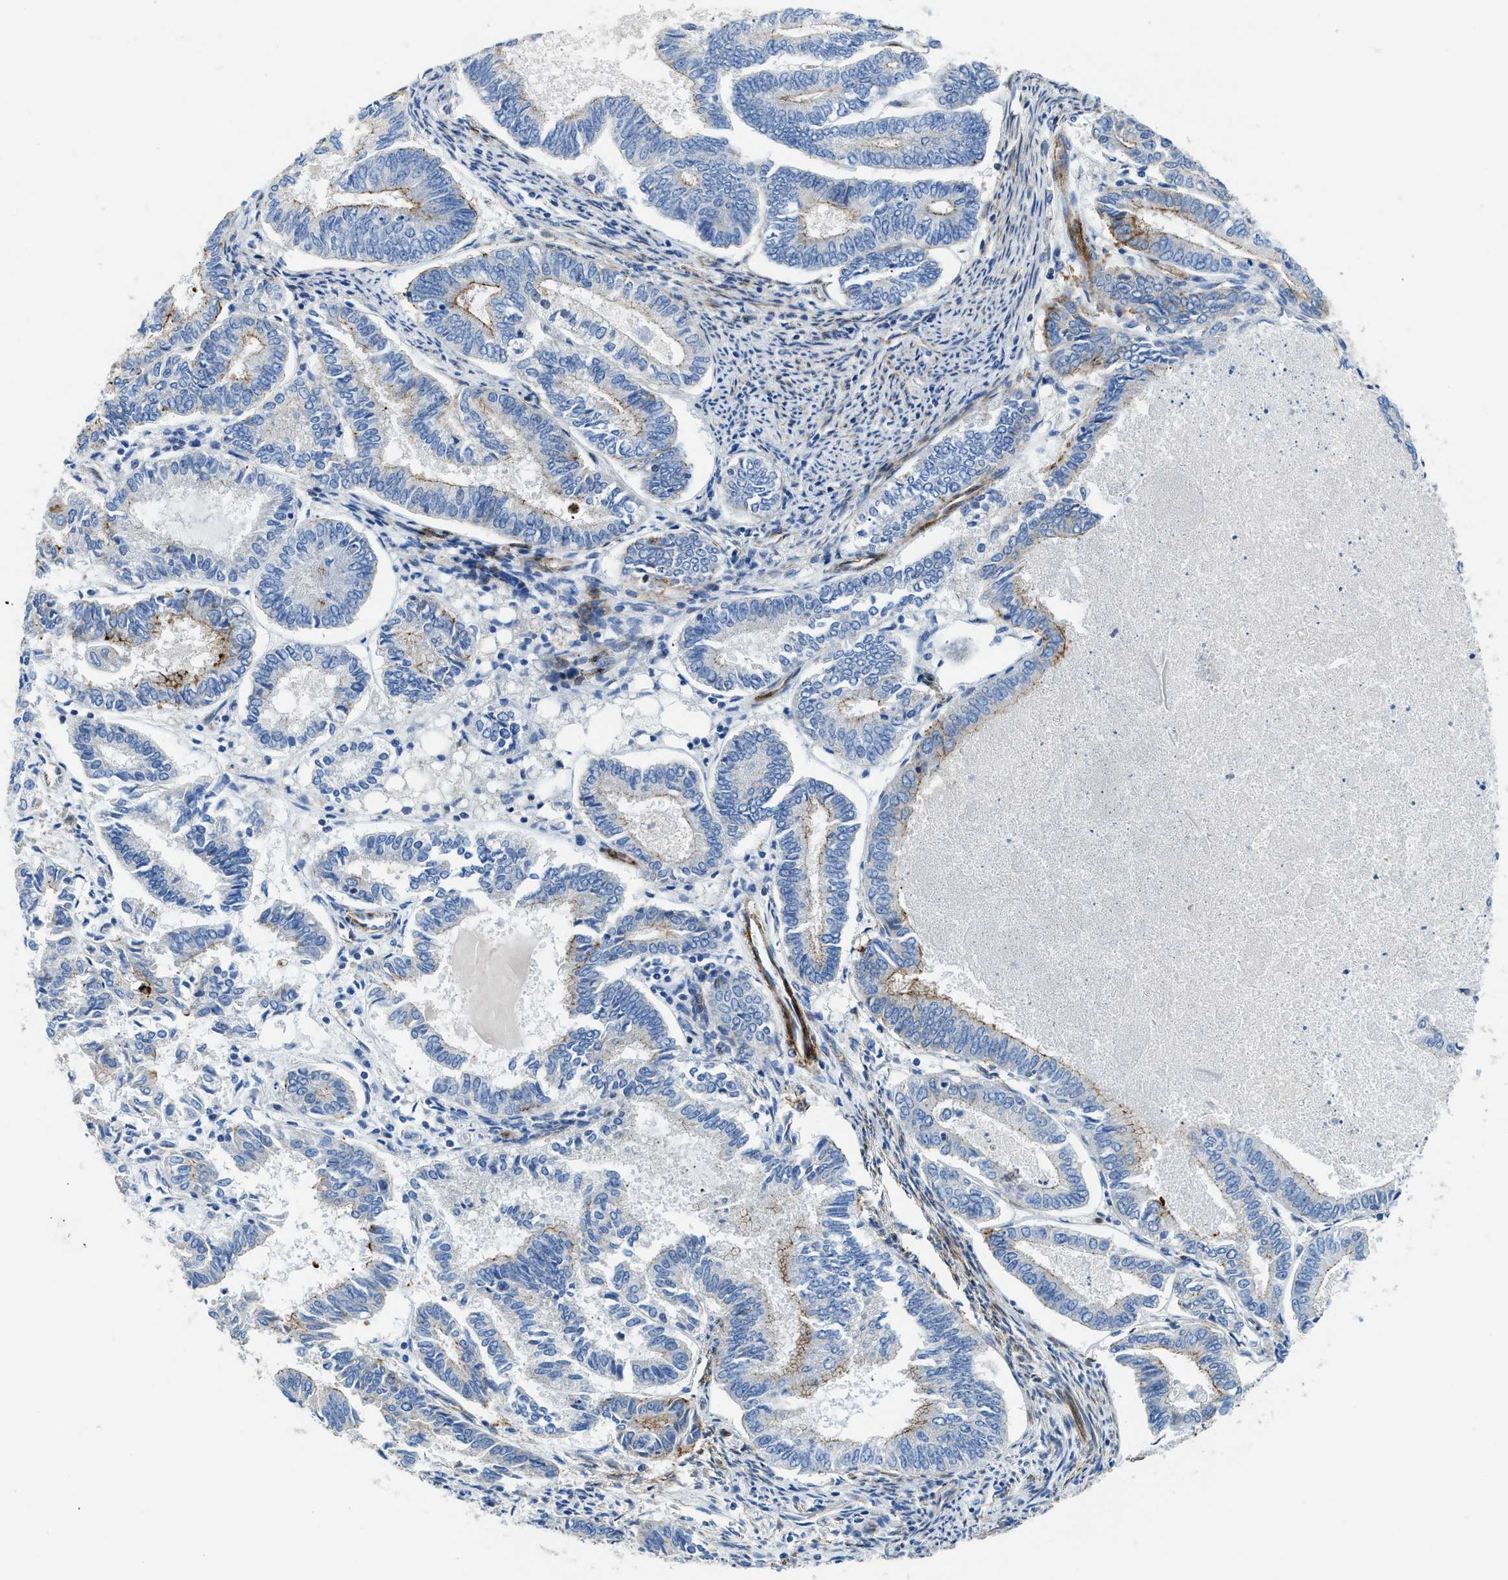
{"staining": {"intensity": "moderate", "quantity": "<25%", "location": "cytoplasmic/membranous"}, "tissue": "endometrial cancer", "cell_type": "Tumor cells", "image_type": "cancer", "snomed": [{"axis": "morphology", "description": "Adenocarcinoma, NOS"}, {"axis": "topography", "description": "Endometrium"}], "caption": "A brown stain shows moderate cytoplasmic/membranous staining of a protein in human endometrial cancer tumor cells.", "gene": "CUTA", "patient": {"sex": "female", "age": 86}}